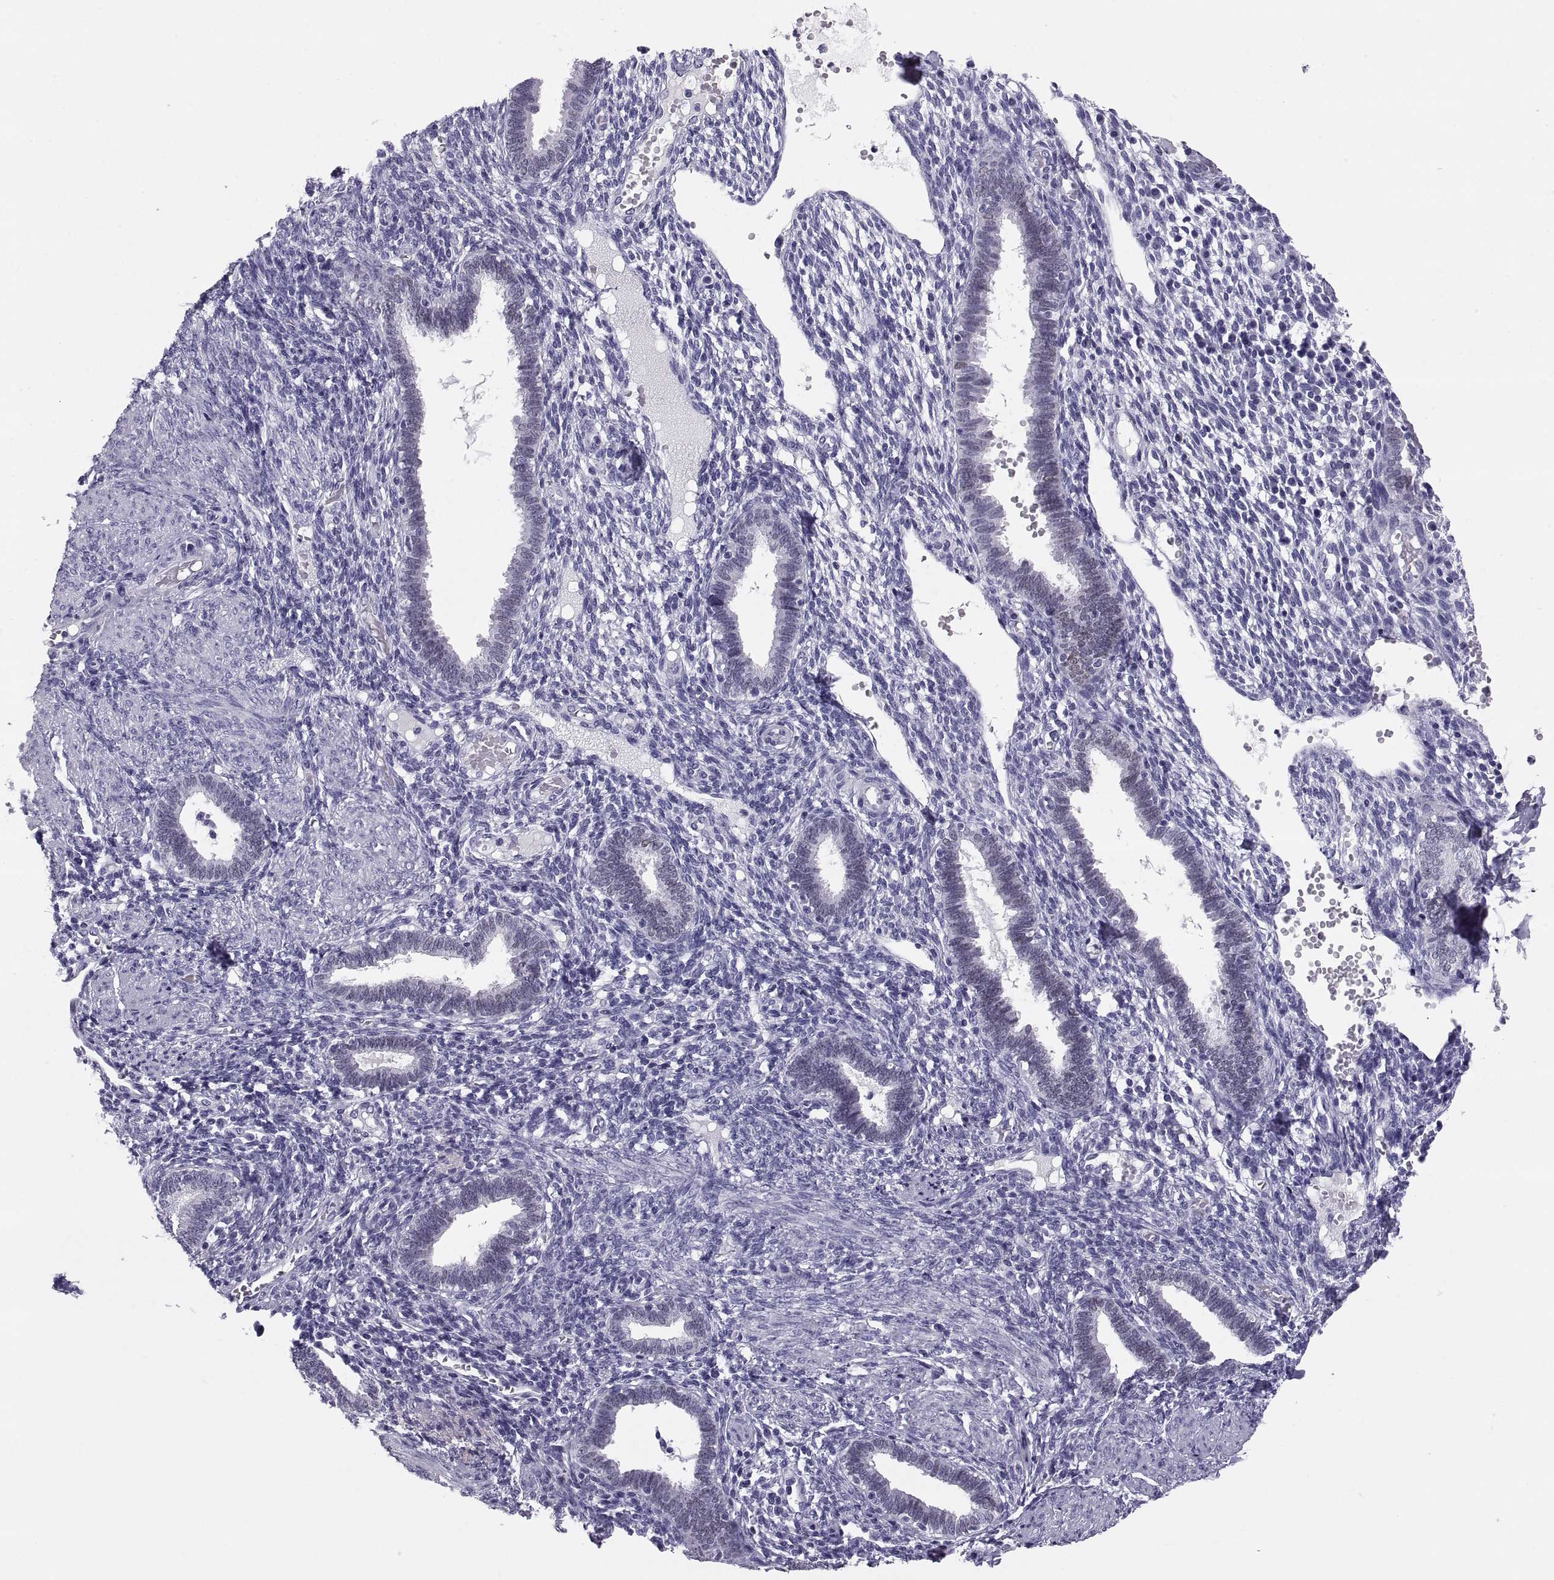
{"staining": {"intensity": "negative", "quantity": "none", "location": "none"}, "tissue": "endometrium", "cell_type": "Cells in endometrial stroma", "image_type": "normal", "snomed": [{"axis": "morphology", "description": "Normal tissue, NOS"}, {"axis": "topography", "description": "Endometrium"}], "caption": "Cells in endometrial stroma are negative for brown protein staining in unremarkable endometrium. Nuclei are stained in blue.", "gene": "PAX2", "patient": {"sex": "female", "age": 42}}